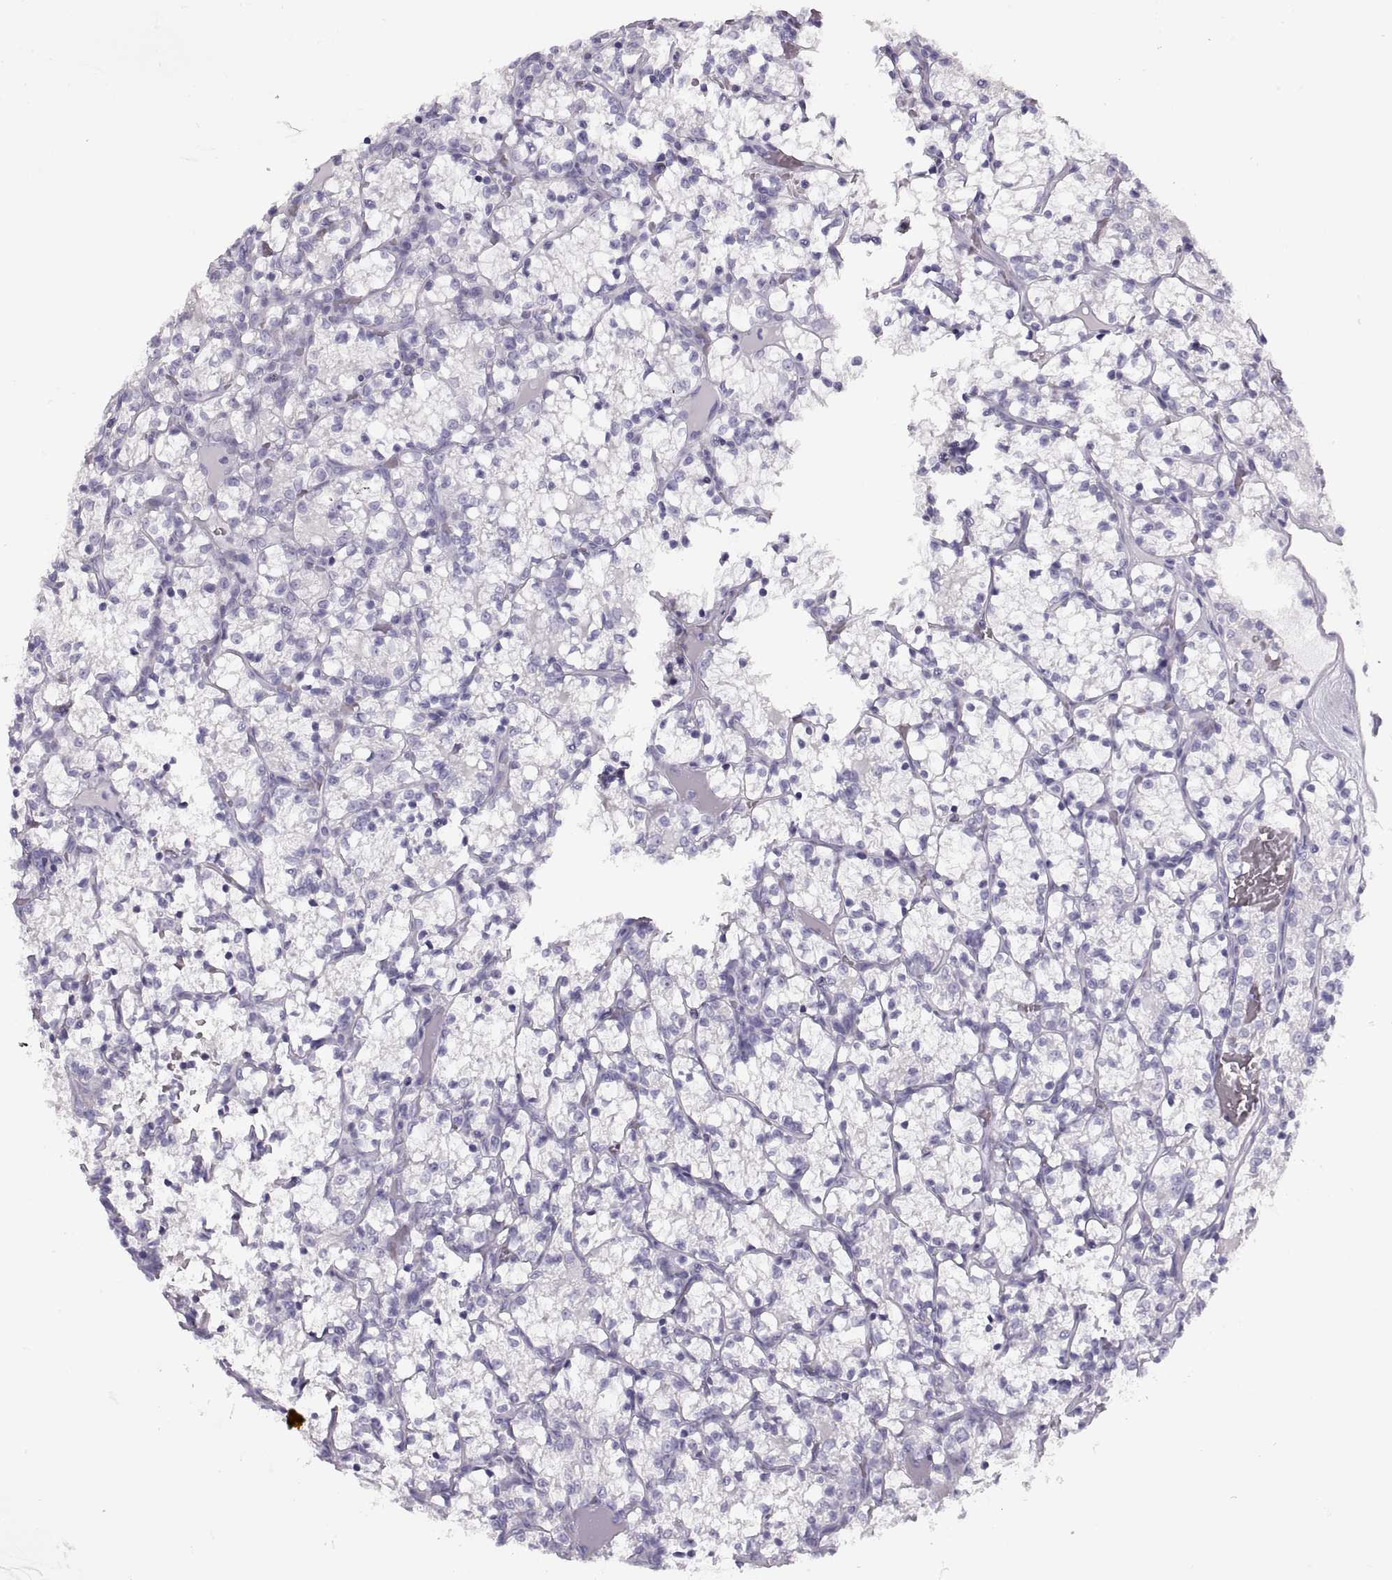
{"staining": {"intensity": "negative", "quantity": "none", "location": "none"}, "tissue": "renal cancer", "cell_type": "Tumor cells", "image_type": "cancer", "snomed": [{"axis": "morphology", "description": "Adenocarcinoma, NOS"}, {"axis": "topography", "description": "Kidney"}], "caption": "This is an immunohistochemistry (IHC) photomicrograph of human renal cancer. There is no staining in tumor cells.", "gene": "RLBP1", "patient": {"sex": "female", "age": 69}}